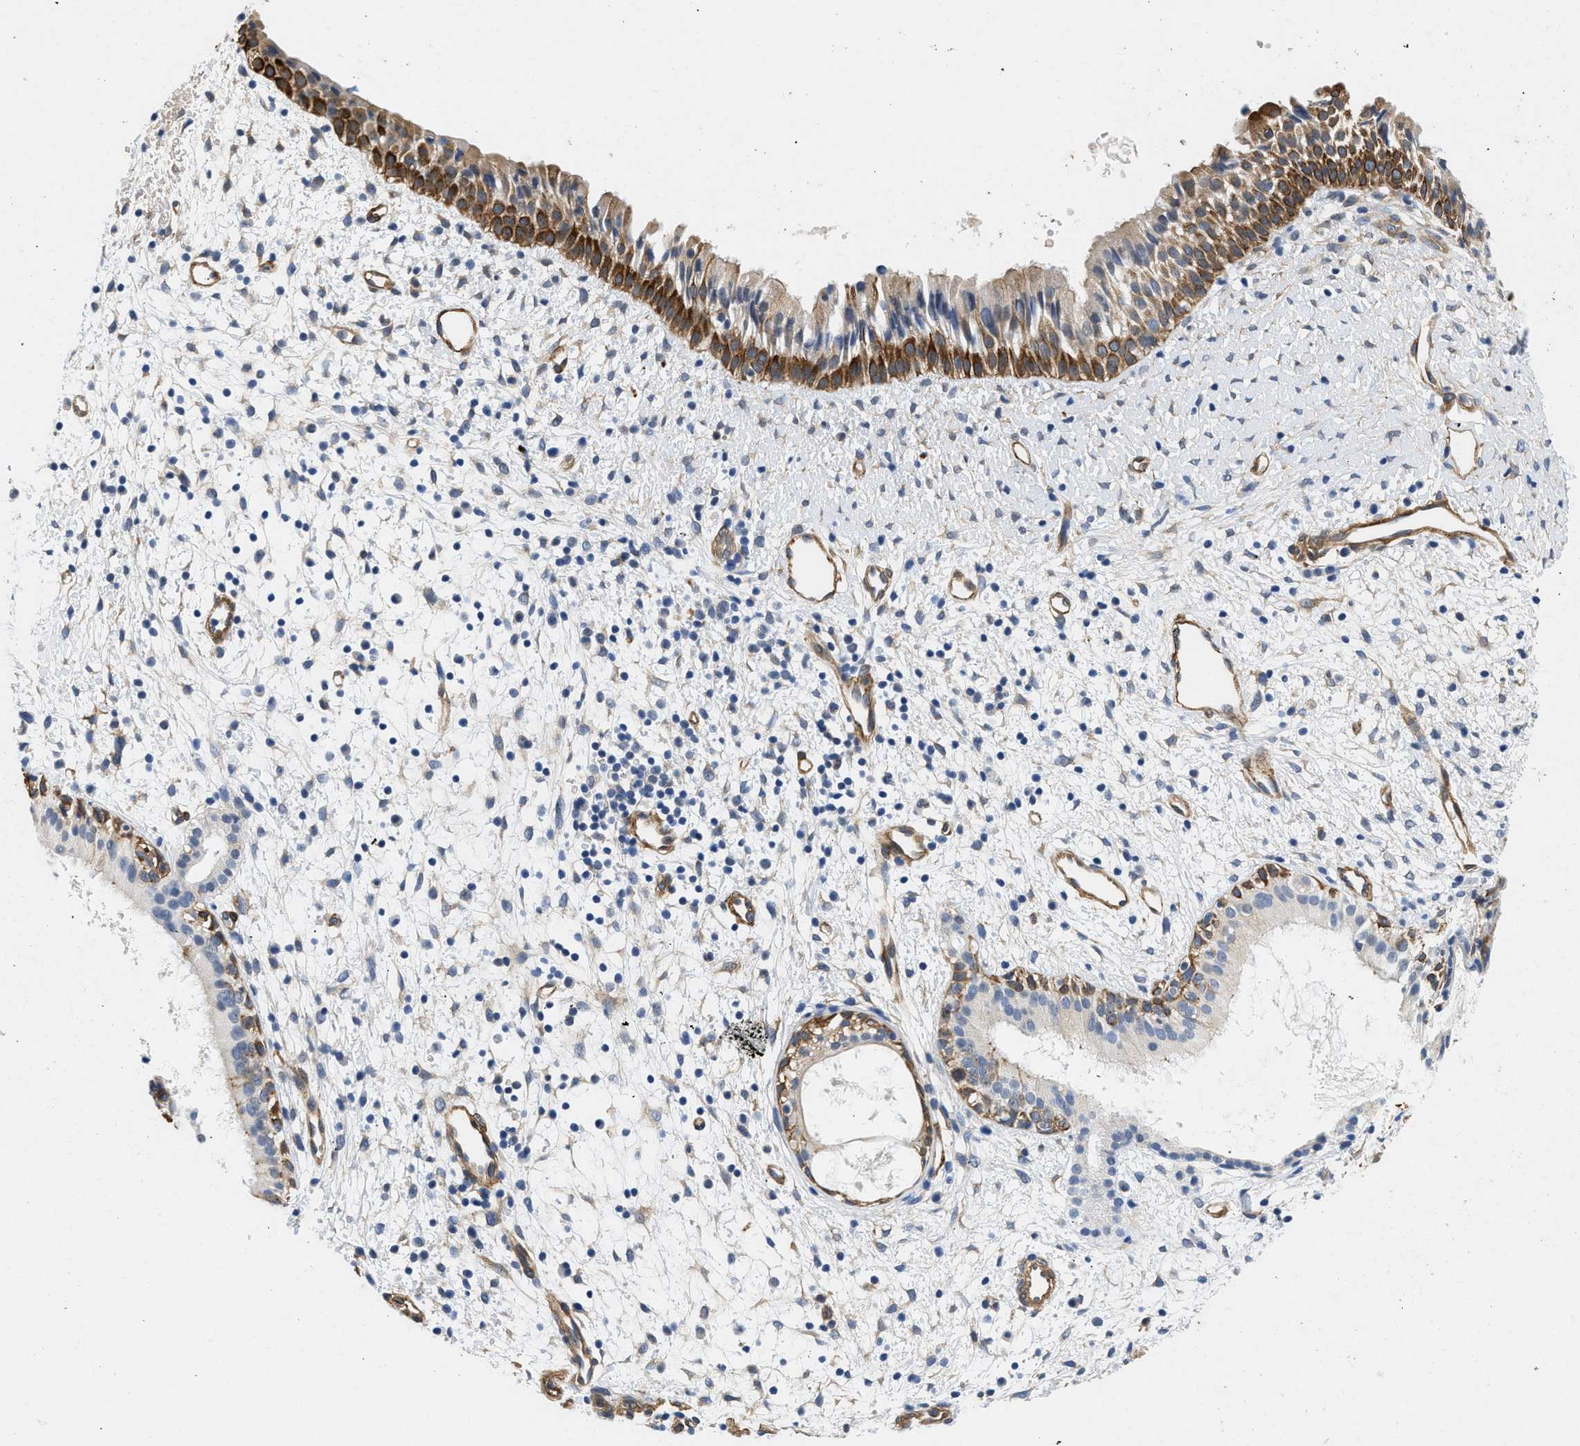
{"staining": {"intensity": "strong", "quantity": "25%-75%", "location": "cytoplasmic/membranous"}, "tissue": "nasopharynx", "cell_type": "Respiratory epithelial cells", "image_type": "normal", "snomed": [{"axis": "morphology", "description": "Normal tissue, NOS"}, {"axis": "topography", "description": "Nasopharynx"}], "caption": "DAB (3,3'-diaminobenzidine) immunohistochemical staining of normal human nasopharynx exhibits strong cytoplasmic/membranous protein staining in about 25%-75% of respiratory epithelial cells. (DAB (3,3'-diaminobenzidine) IHC with brightfield microscopy, high magnification).", "gene": "RAPH1", "patient": {"sex": "male", "age": 22}}